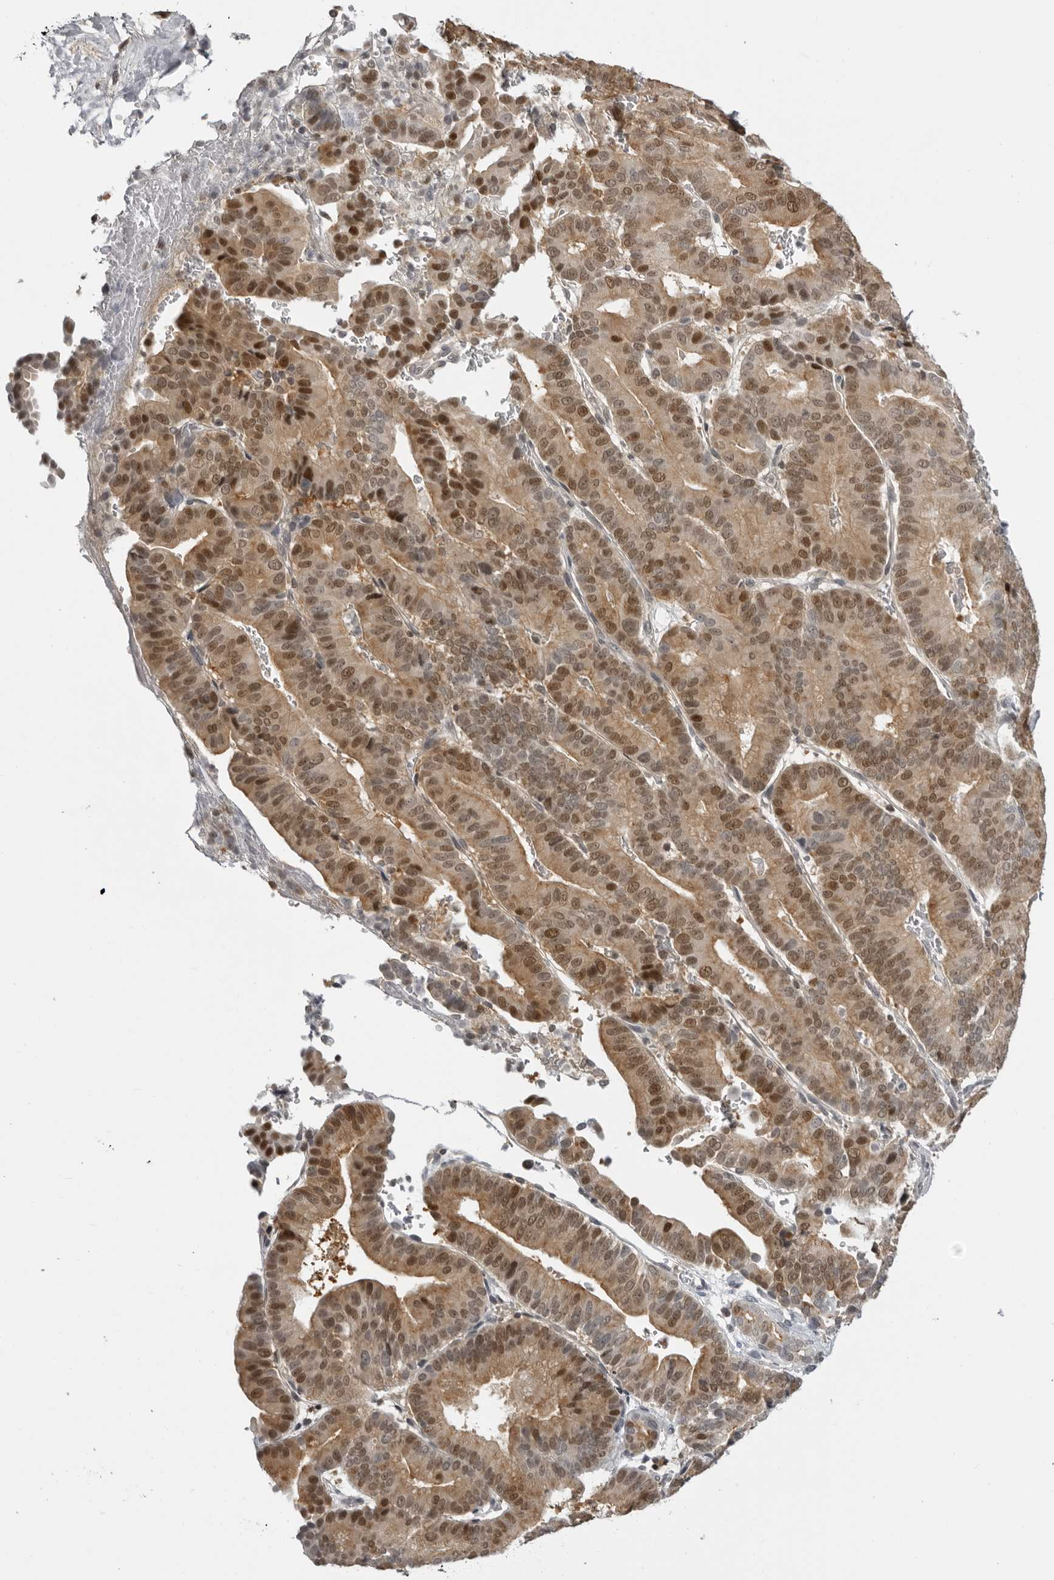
{"staining": {"intensity": "moderate", "quantity": ">75%", "location": "cytoplasmic/membranous,nuclear"}, "tissue": "liver cancer", "cell_type": "Tumor cells", "image_type": "cancer", "snomed": [{"axis": "morphology", "description": "Cholangiocarcinoma"}, {"axis": "topography", "description": "Liver"}], "caption": "Immunohistochemical staining of liver cancer exhibits moderate cytoplasmic/membranous and nuclear protein positivity in approximately >75% of tumor cells. (DAB (3,3'-diaminobenzidine) IHC with brightfield microscopy, high magnification).", "gene": "PDCL3", "patient": {"sex": "female", "age": 75}}